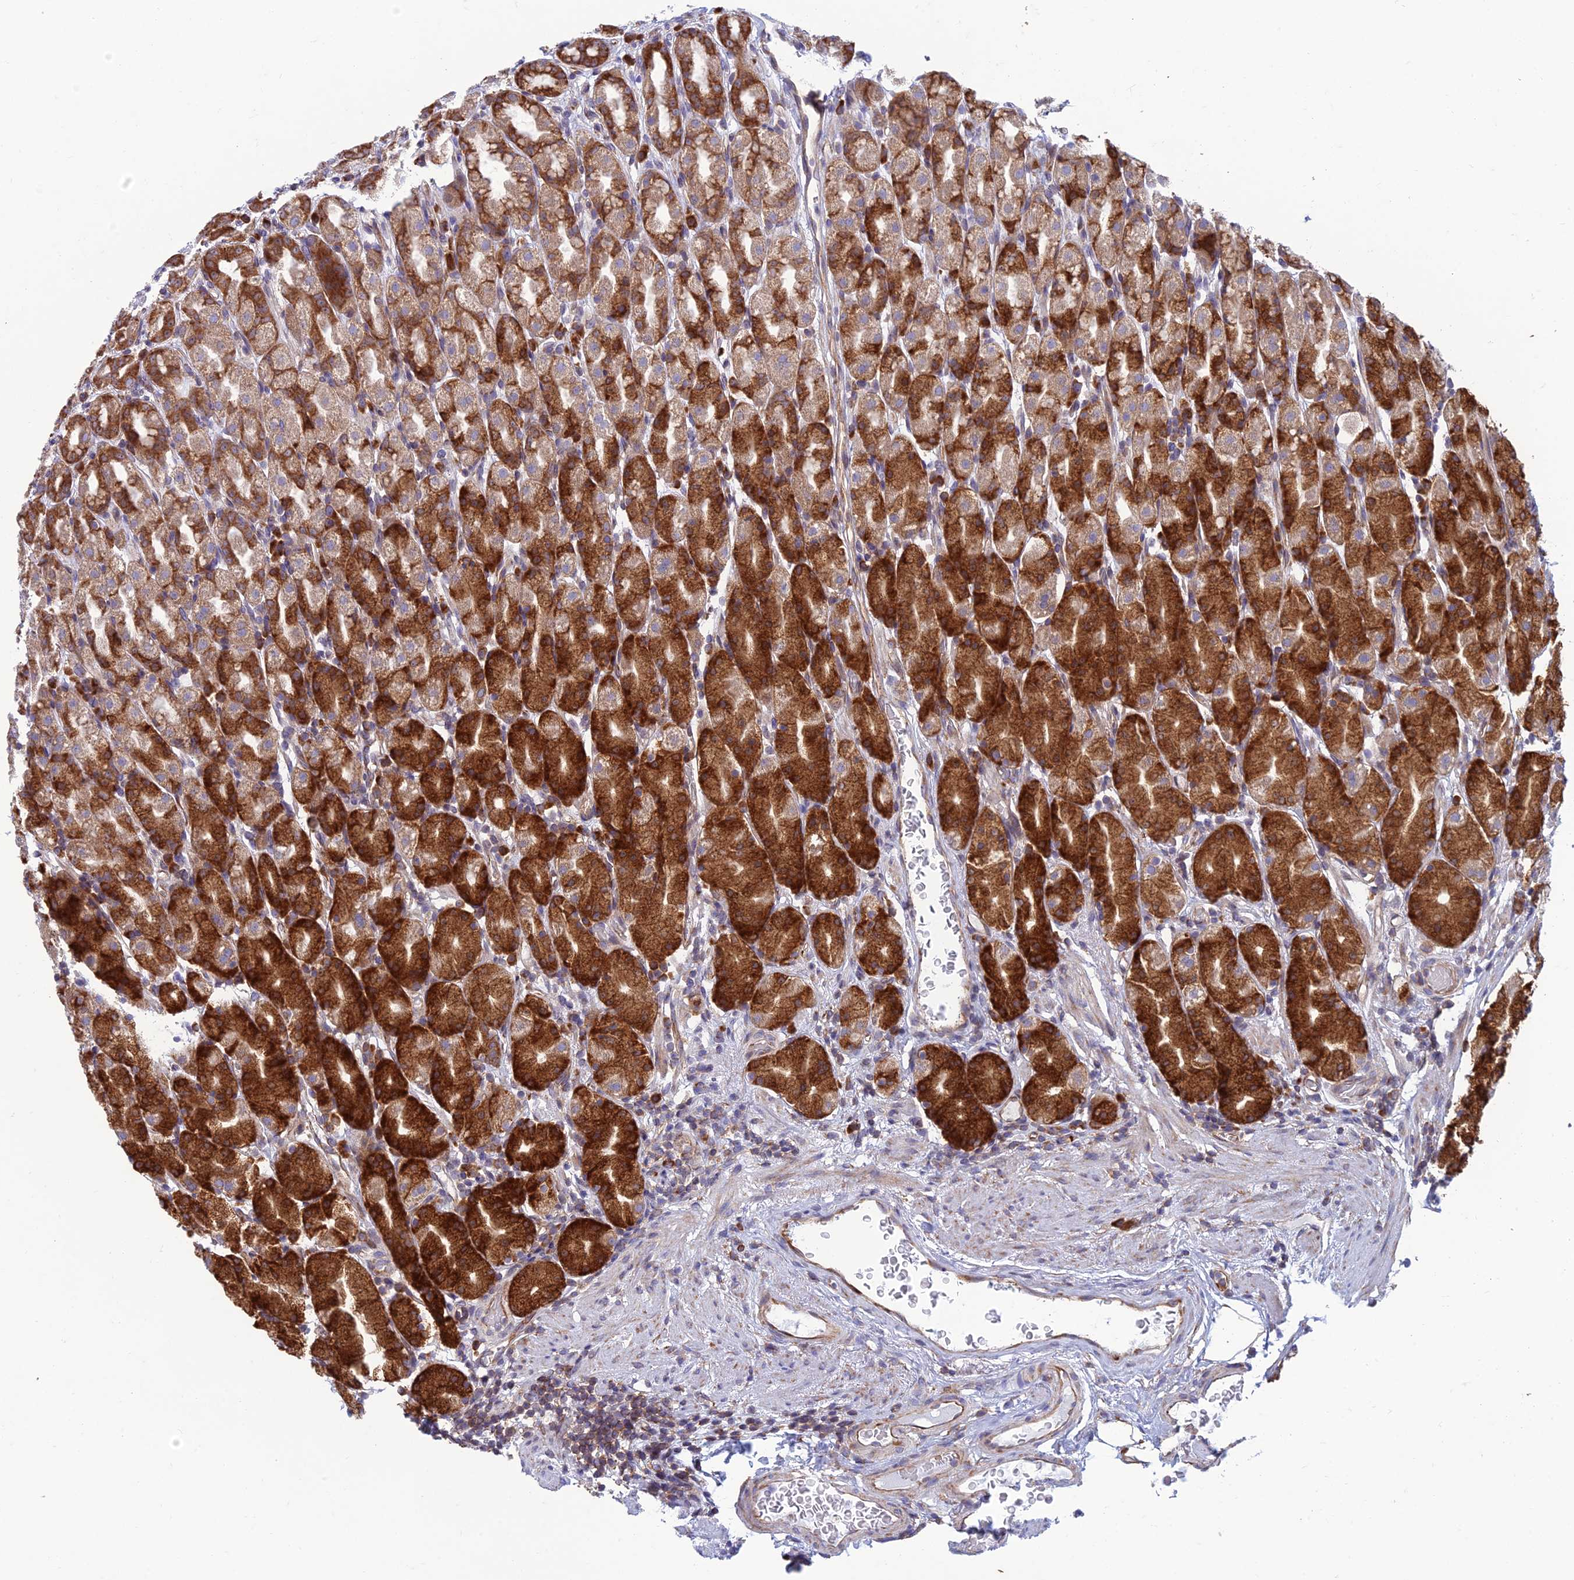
{"staining": {"intensity": "strong", "quantity": ">75%", "location": "cytoplasmic/membranous"}, "tissue": "stomach", "cell_type": "Glandular cells", "image_type": "normal", "snomed": [{"axis": "morphology", "description": "Normal tissue, NOS"}, {"axis": "topography", "description": "Stomach, upper"}, {"axis": "topography", "description": "Stomach, lower"}, {"axis": "topography", "description": "Small intestine"}], "caption": "Immunohistochemical staining of normal stomach shows >75% levels of strong cytoplasmic/membranous protein positivity in approximately >75% of glandular cells.", "gene": "RPL17", "patient": {"sex": "male", "age": 68}}